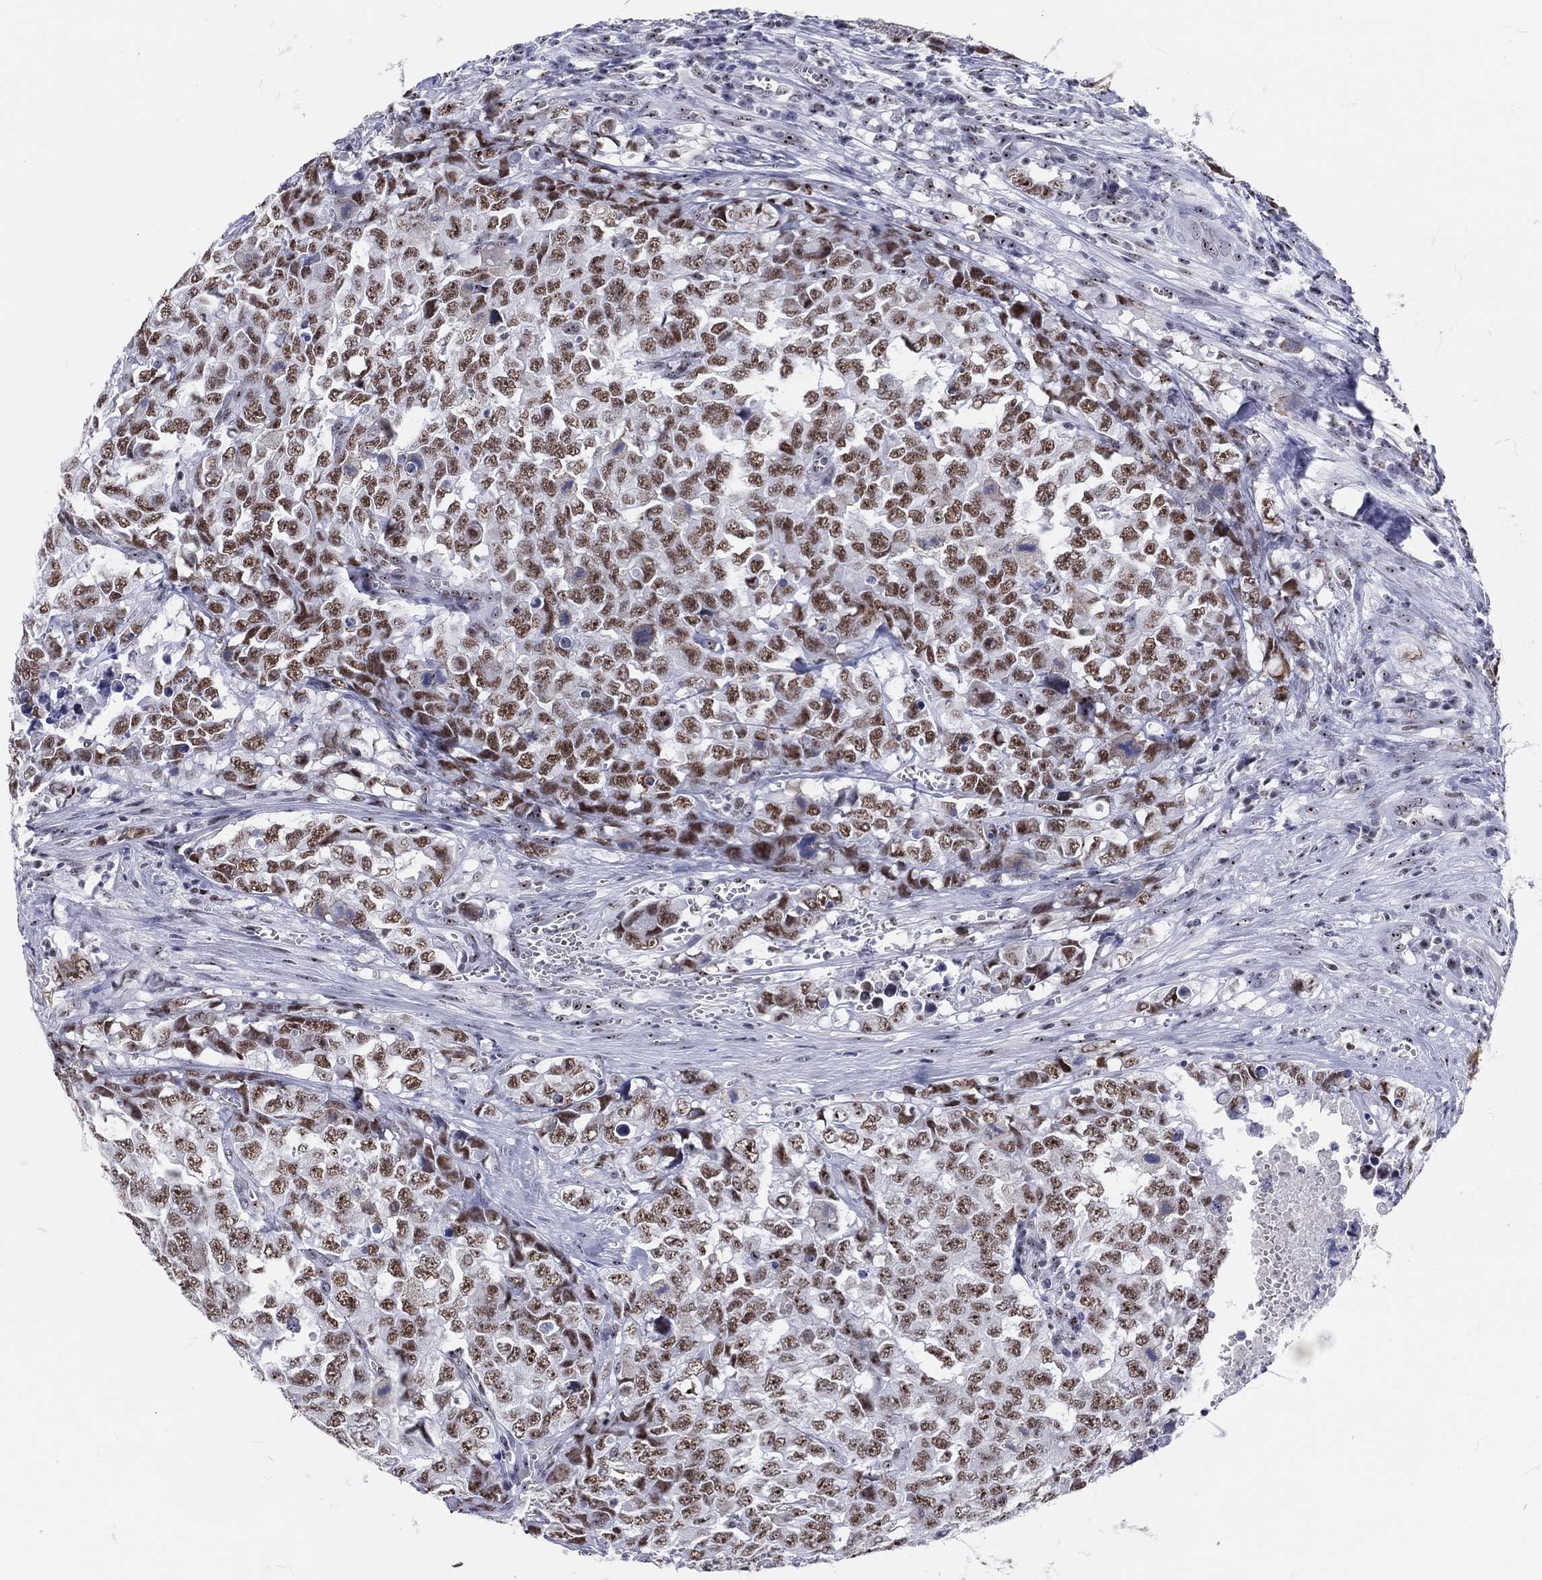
{"staining": {"intensity": "moderate", "quantity": "25%-75%", "location": "nuclear"}, "tissue": "testis cancer", "cell_type": "Tumor cells", "image_type": "cancer", "snomed": [{"axis": "morphology", "description": "Carcinoma, Embryonal, NOS"}, {"axis": "topography", "description": "Testis"}], "caption": "Immunohistochemical staining of human testis embryonal carcinoma shows medium levels of moderate nuclear protein staining in approximately 25%-75% of tumor cells.", "gene": "MAPK8IP1", "patient": {"sex": "male", "age": 23}}